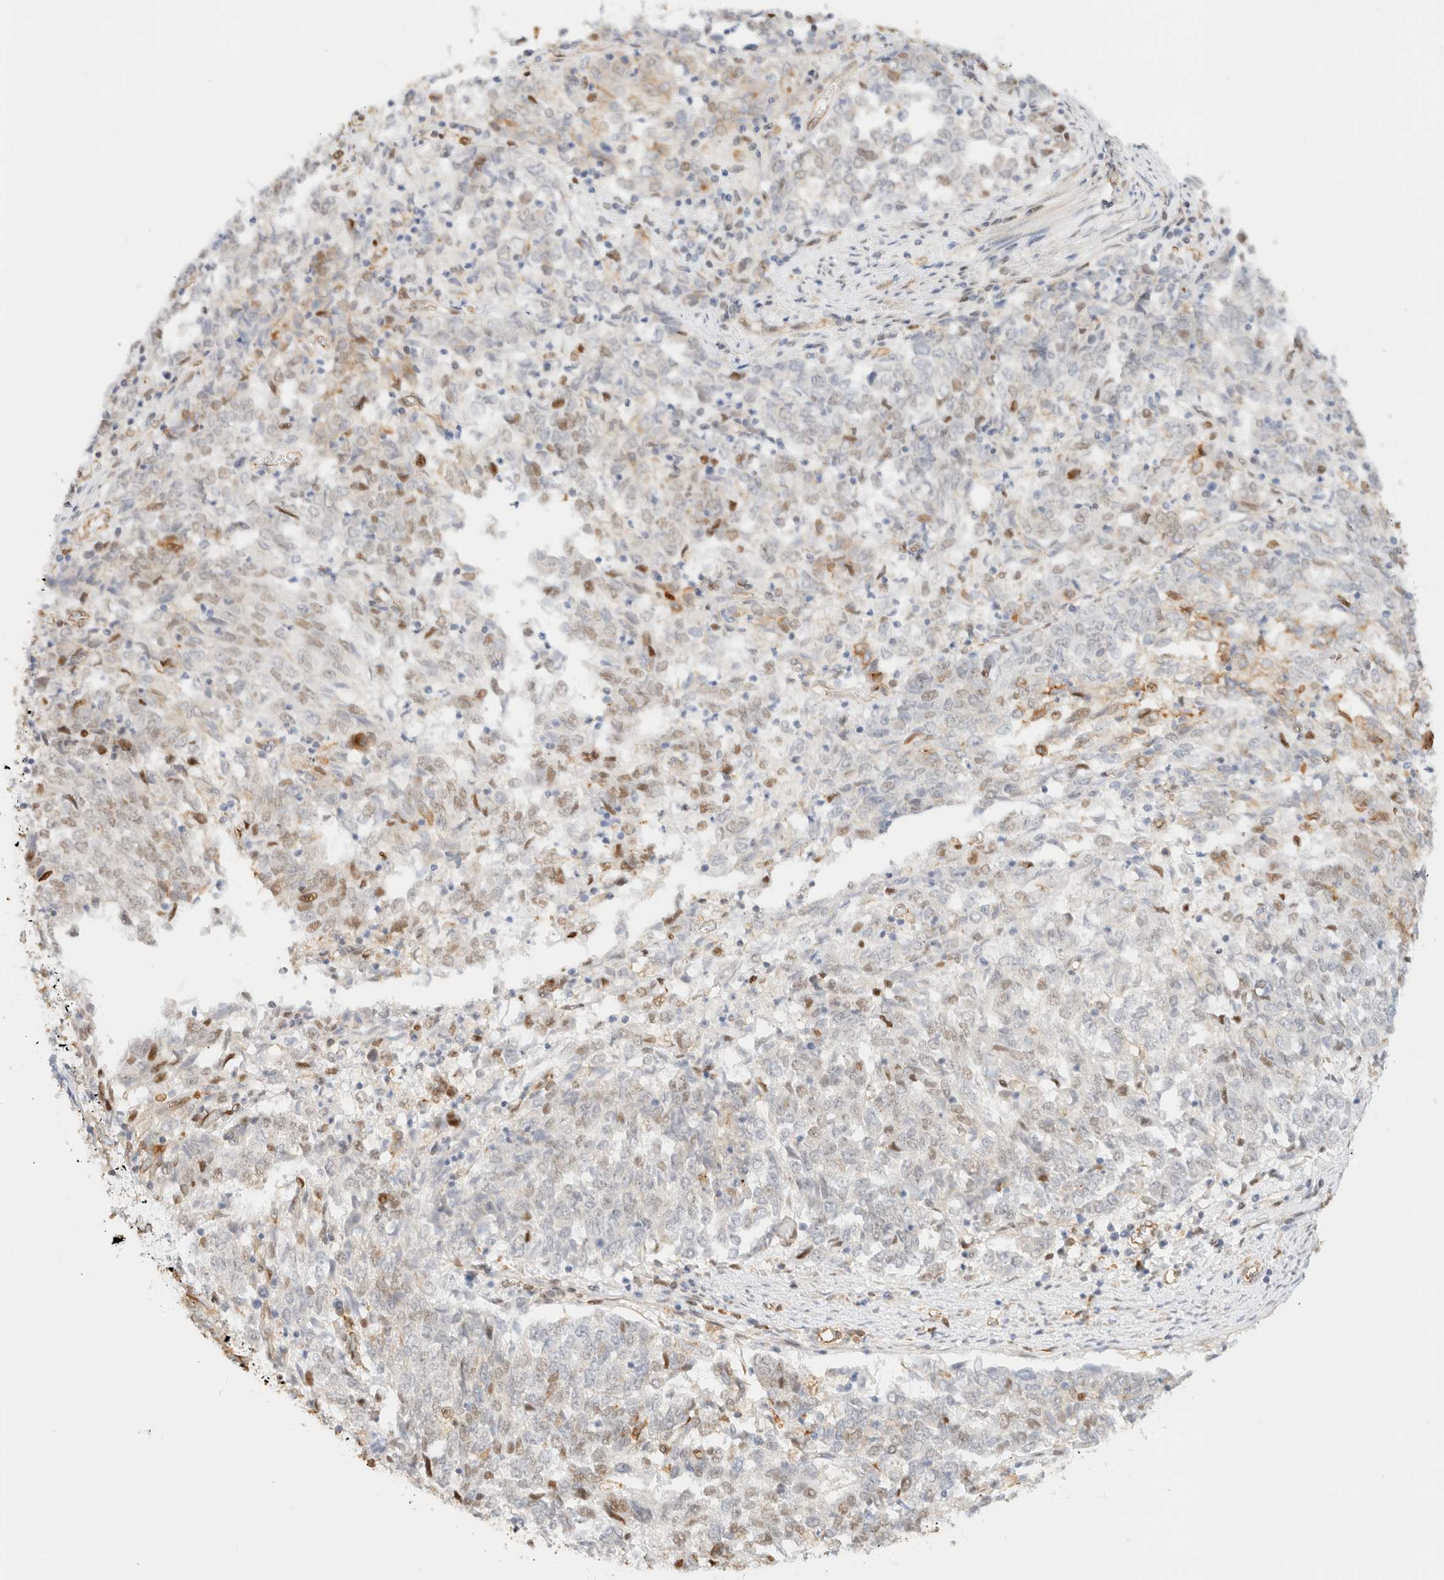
{"staining": {"intensity": "weak", "quantity": "<25%", "location": "nuclear"}, "tissue": "endometrial cancer", "cell_type": "Tumor cells", "image_type": "cancer", "snomed": [{"axis": "morphology", "description": "Adenocarcinoma, NOS"}, {"axis": "topography", "description": "Endometrium"}], "caption": "Micrograph shows no significant protein staining in tumor cells of endometrial adenocarcinoma.", "gene": "ARID5A", "patient": {"sex": "female", "age": 80}}